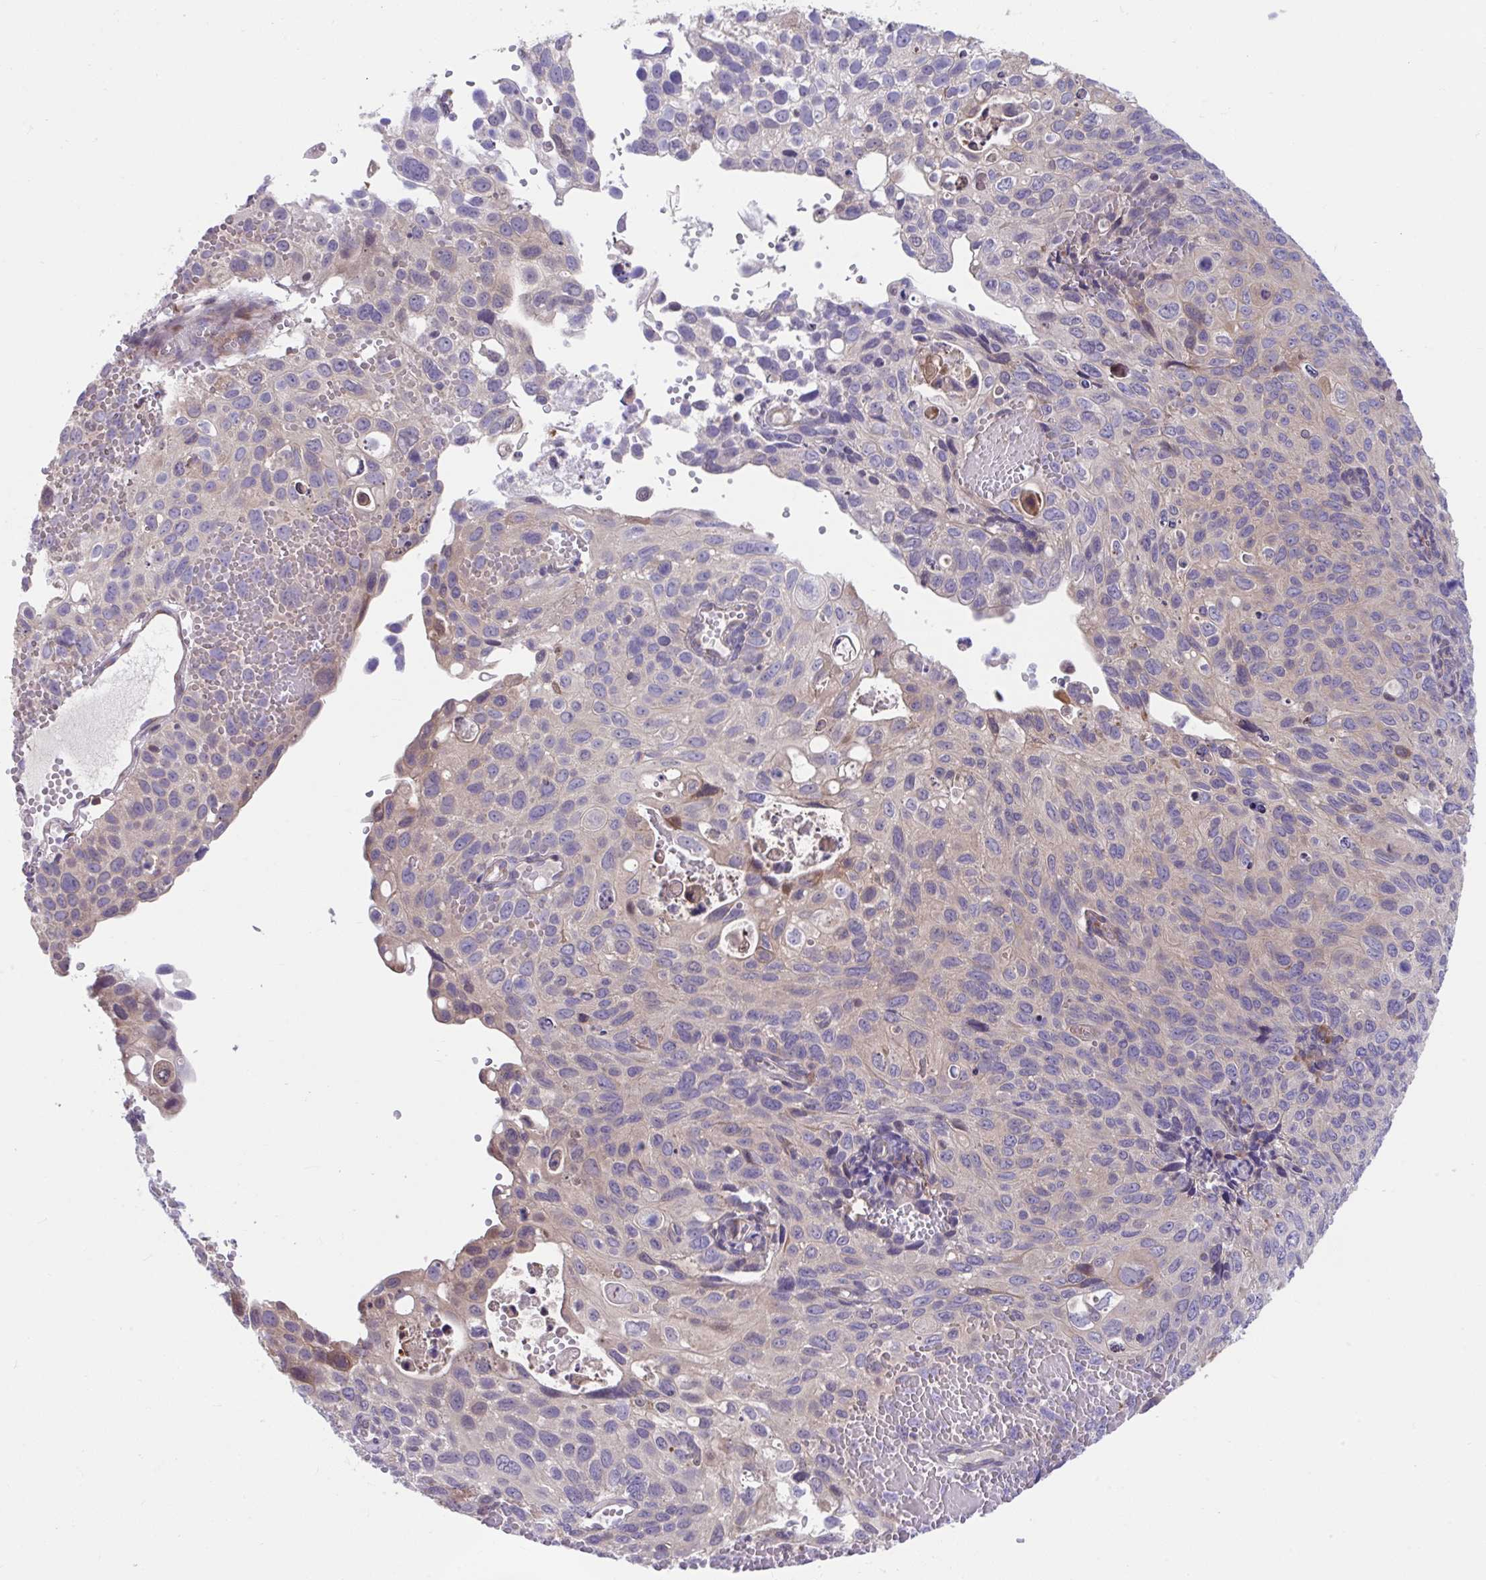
{"staining": {"intensity": "weak", "quantity": "<25%", "location": "cytoplasmic/membranous"}, "tissue": "cervical cancer", "cell_type": "Tumor cells", "image_type": "cancer", "snomed": [{"axis": "morphology", "description": "Squamous cell carcinoma, NOS"}, {"axis": "topography", "description": "Cervix"}], "caption": "Immunohistochemical staining of human squamous cell carcinoma (cervical) reveals no significant staining in tumor cells. (Brightfield microscopy of DAB immunohistochemistry (IHC) at high magnification).", "gene": "PCDHB7", "patient": {"sex": "female", "age": 70}}